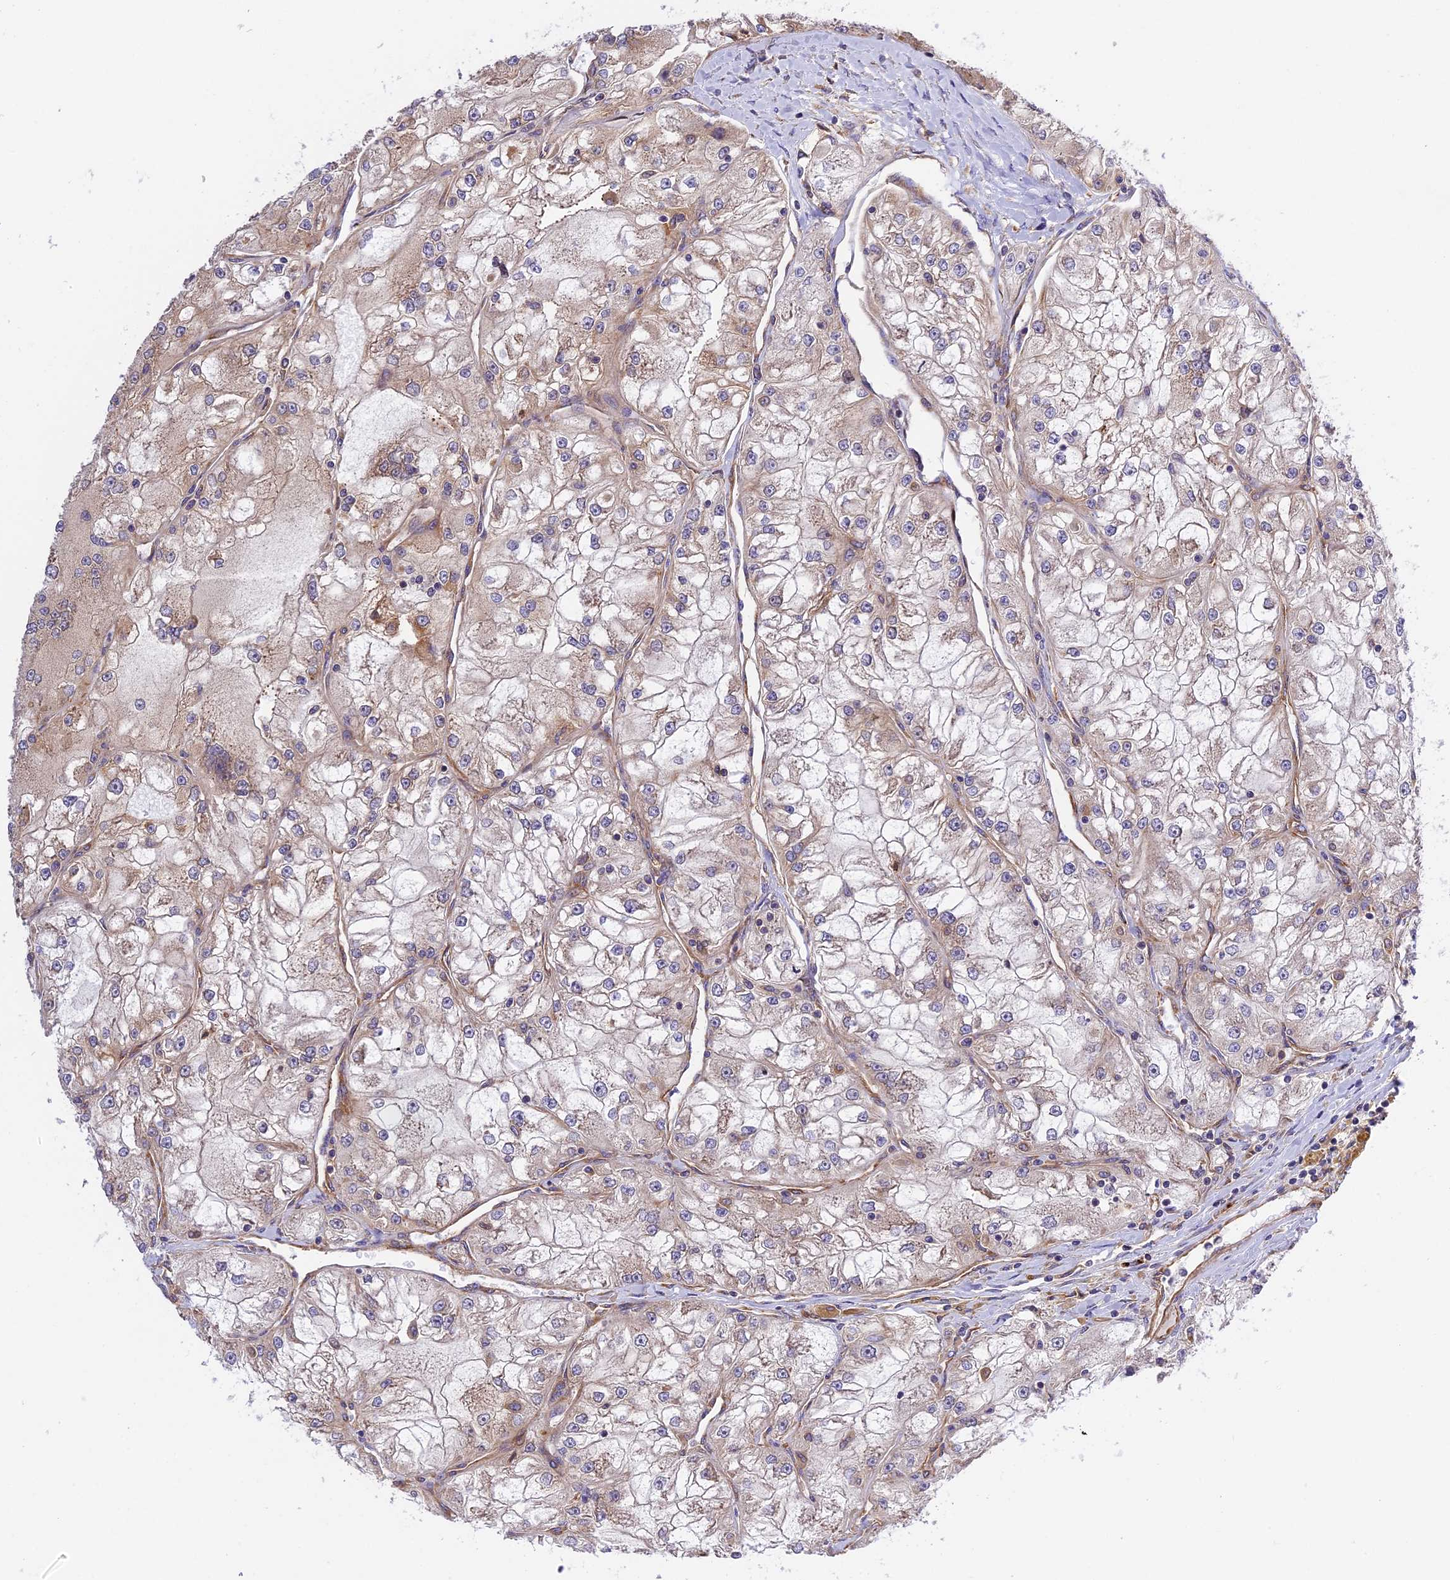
{"staining": {"intensity": "weak", "quantity": "<25%", "location": "cytoplasmic/membranous"}, "tissue": "renal cancer", "cell_type": "Tumor cells", "image_type": "cancer", "snomed": [{"axis": "morphology", "description": "Adenocarcinoma, NOS"}, {"axis": "topography", "description": "Kidney"}], "caption": "Histopathology image shows no protein positivity in tumor cells of adenocarcinoma (renal) tissue.", "gene": "C5orf22", "patient": {"sex": "female", "age": 72}}